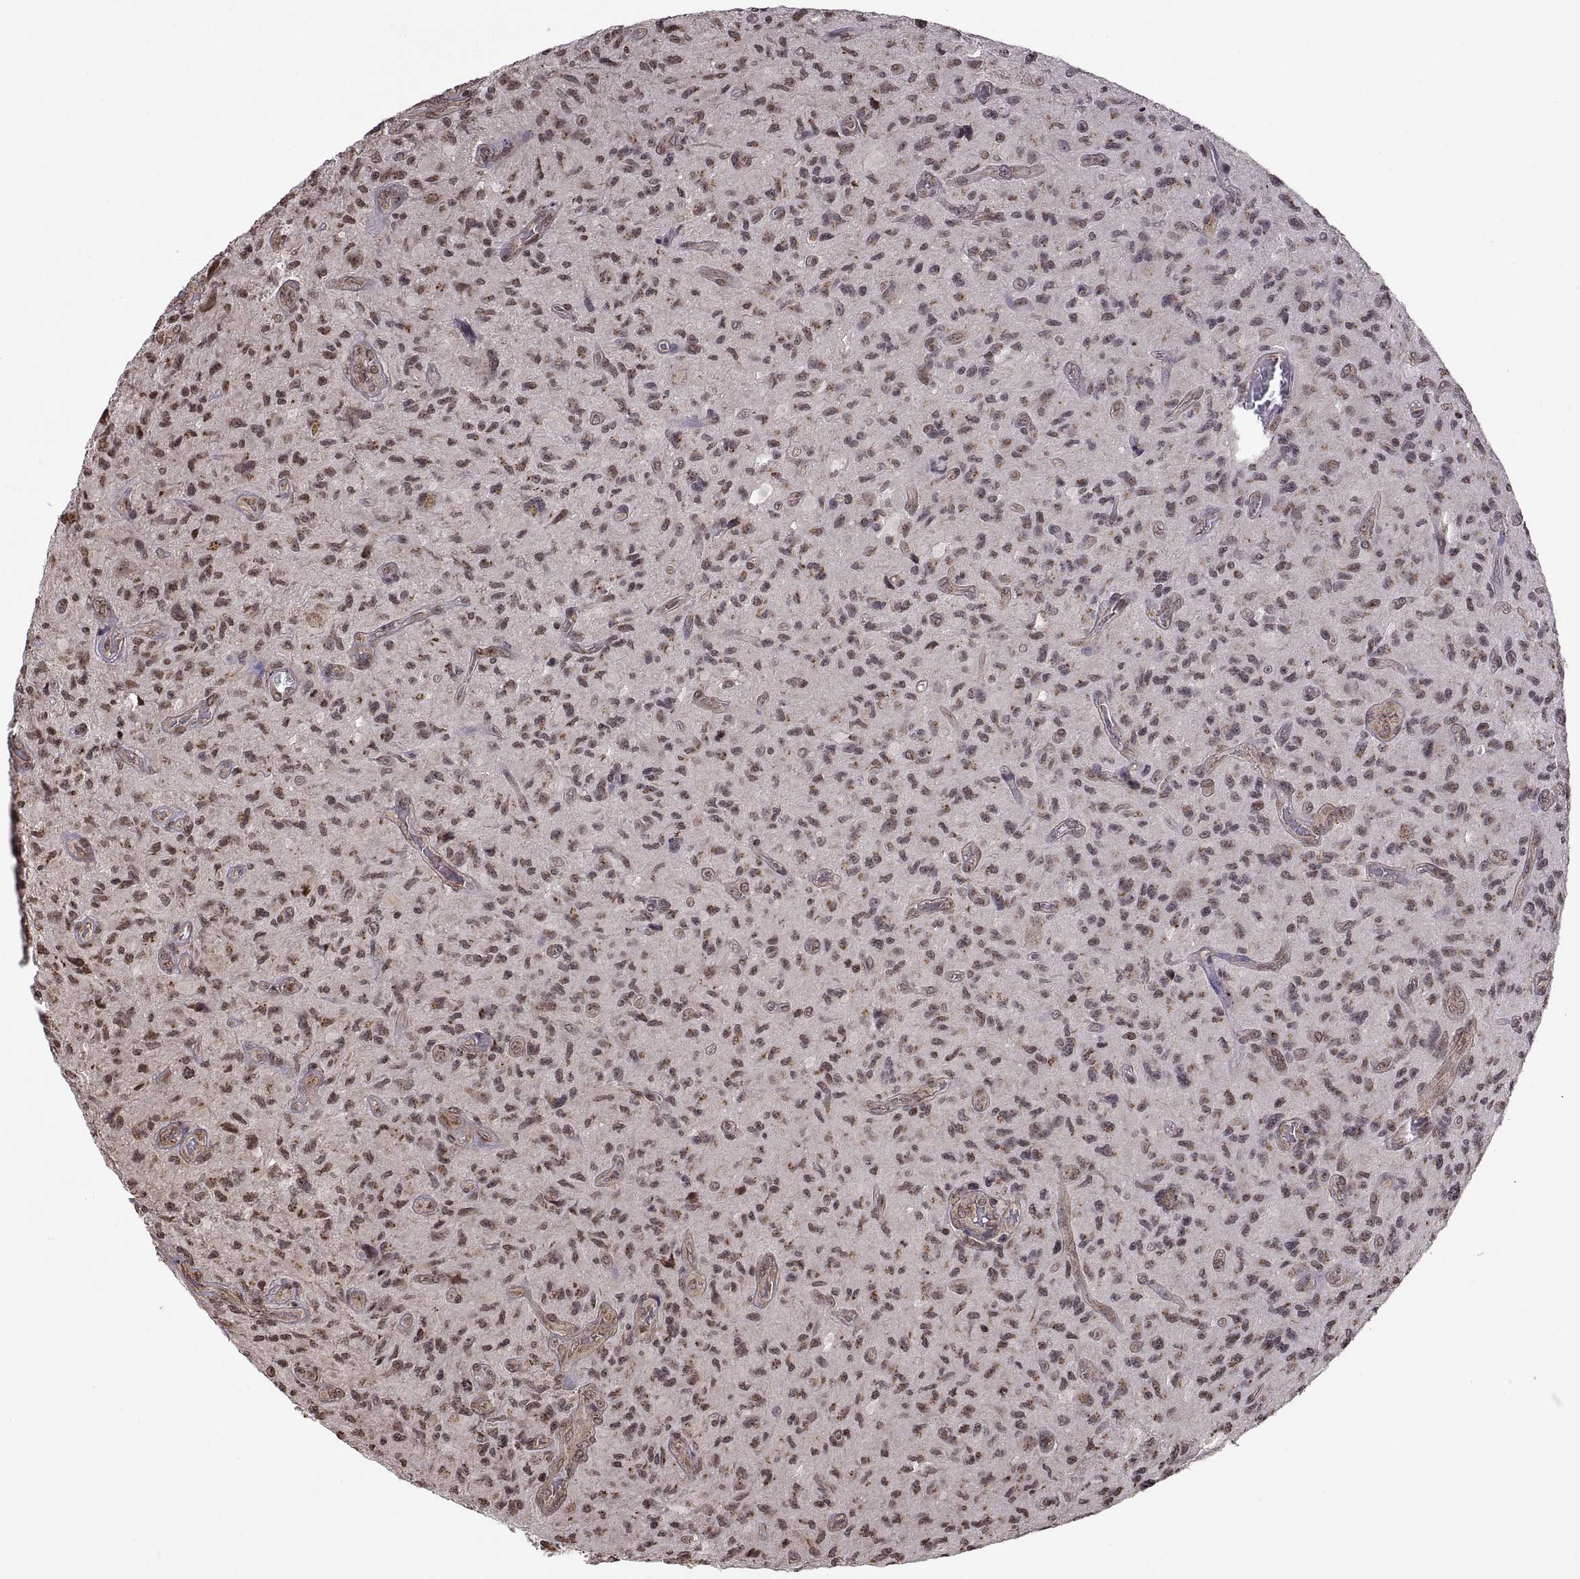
{"staining": {"intensity": "negative", "quantity": "none", "location": "none"}, "tissue": "glioma", "cell_type": "Tumor cells", "image_type": "cancer", "snomed": [{"axis": "morphology", "description": "Glioma, malignant, NOS"}, {"axis": "morphology", "description": "Glioma, malignant, High grade"}, {"axis": "topography", "description": "Brain"}], "caption": "A histopathology image of glioma stained for a protein exhibits no brown staining in tumor cells.", "gene": "ARRB1", "patient": {"sex": "female", "age": 71}}